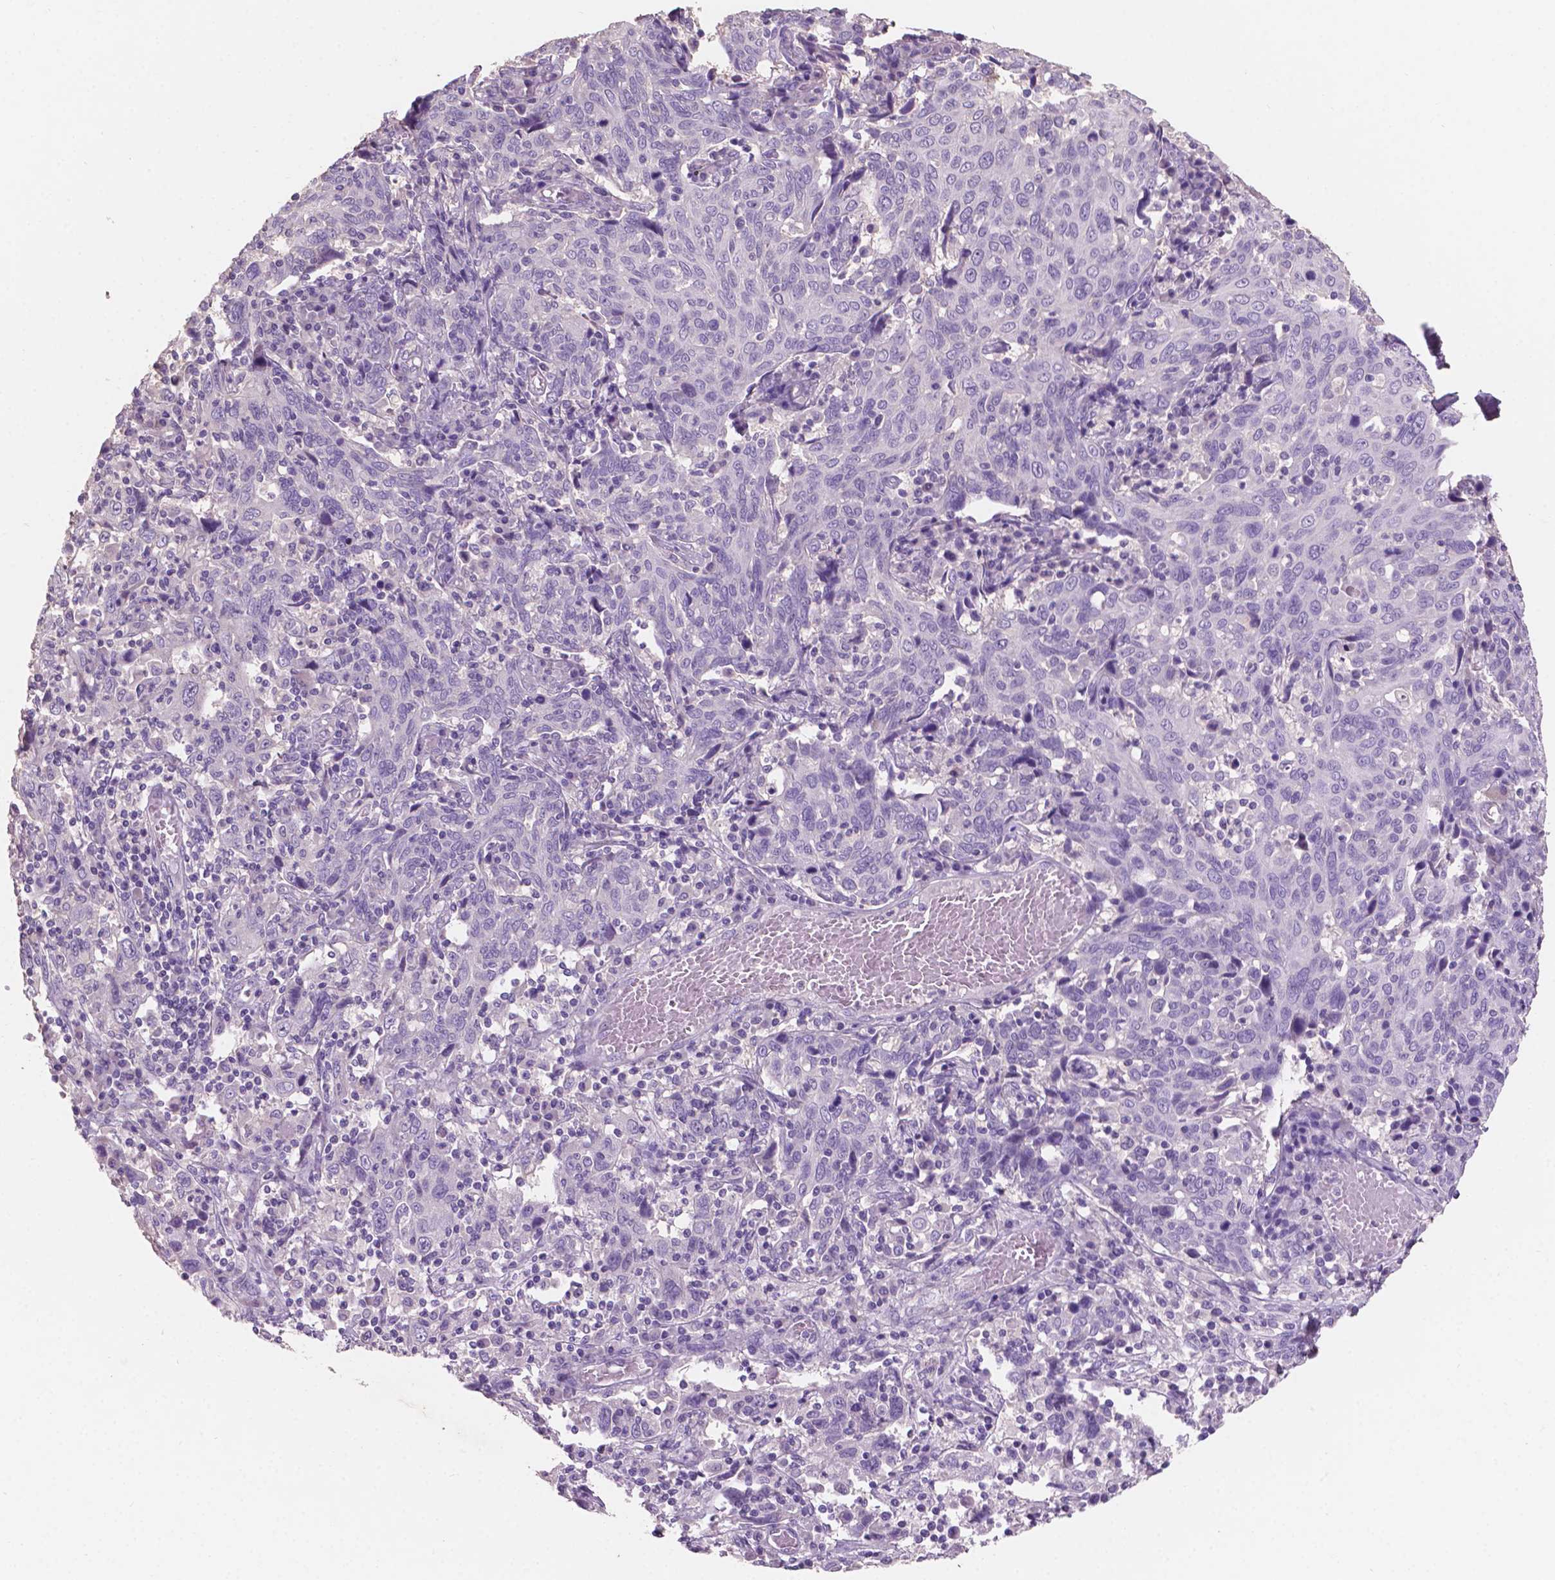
{"staining": {"intensity": "strong", "quantity": "<25%", "location": "cytoplasmic/membranous"}, "tissue": "cervical cancer", "cell_type": "Tumor cells", "image_type": "cancer", "snomed": [{"axis": "morphology", "description": "Squamous cell carcinoma, NOS"}, {"axis": "topography", "description": "Cervix"}], "caption": "Tumor cells reveal medium levels of strong cytoplasmic/membranous expression in approximately <25% of cells in human squamous cell carcinoma (cervical). (brown staining indicates protein expression, while blue staining denotes nuclei).", "gene": "SBSN", "patient": {"sex": "female", "age": 46}}